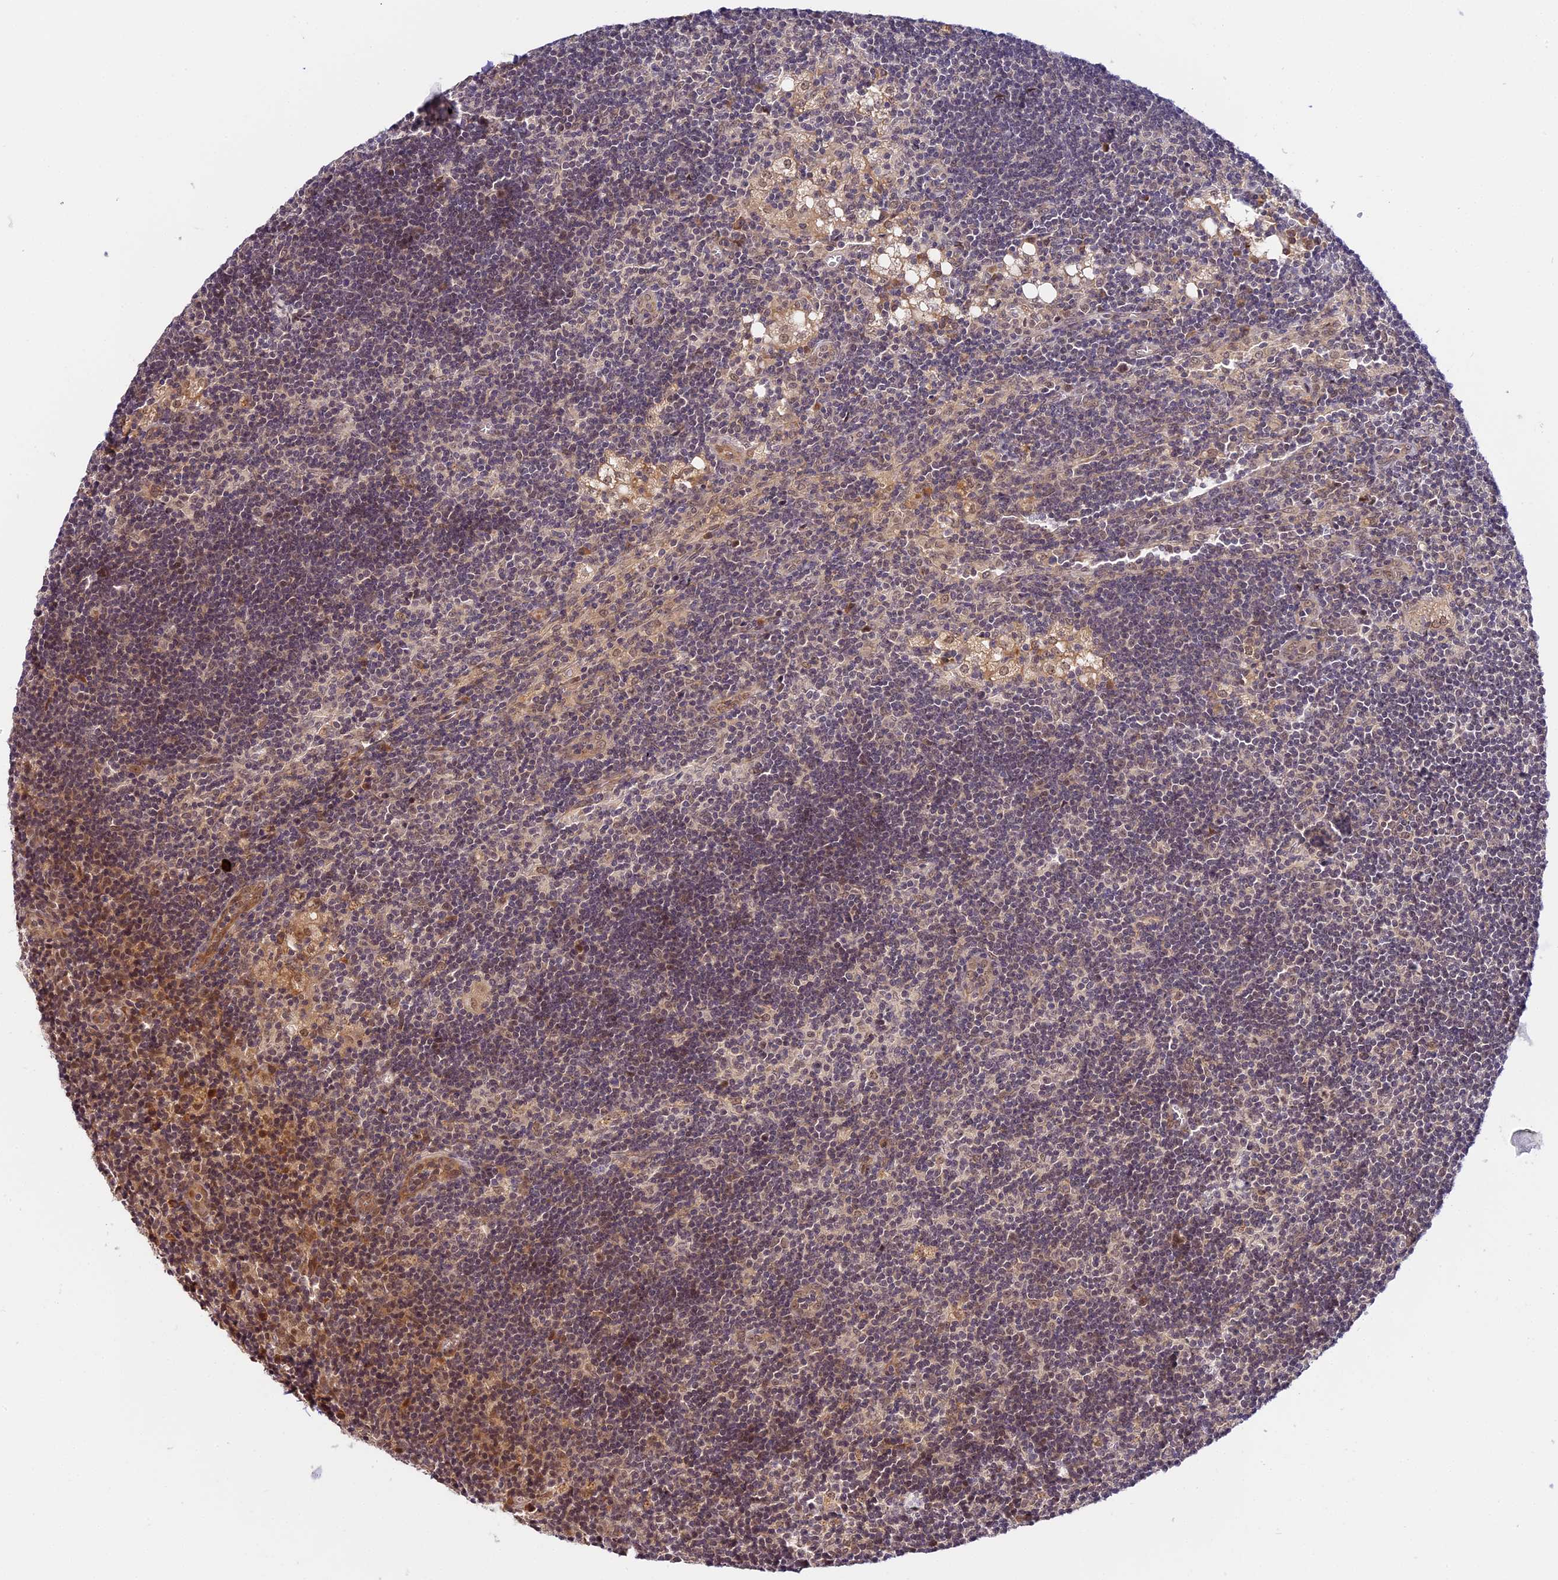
{"staining": {"intensity": "negative", "quantity": "none", "location": "none"}, "tissue": "lymph node", "cell_type": "Germinal center cells", "image_type": "normal", "snomed": [{"axis": "morphology", "description": "Normal tissue, NOS"}, {"axis": "topography", "description": "Lymph node"}], "caption": "Germinal center cells are negative for protein expression in unremarkable human lymph node. (DAB IHC visualized using brightfield microscopy, high magnification).", "gene": "IMPACT", "patient": {"sex": "male", "age": 24}}